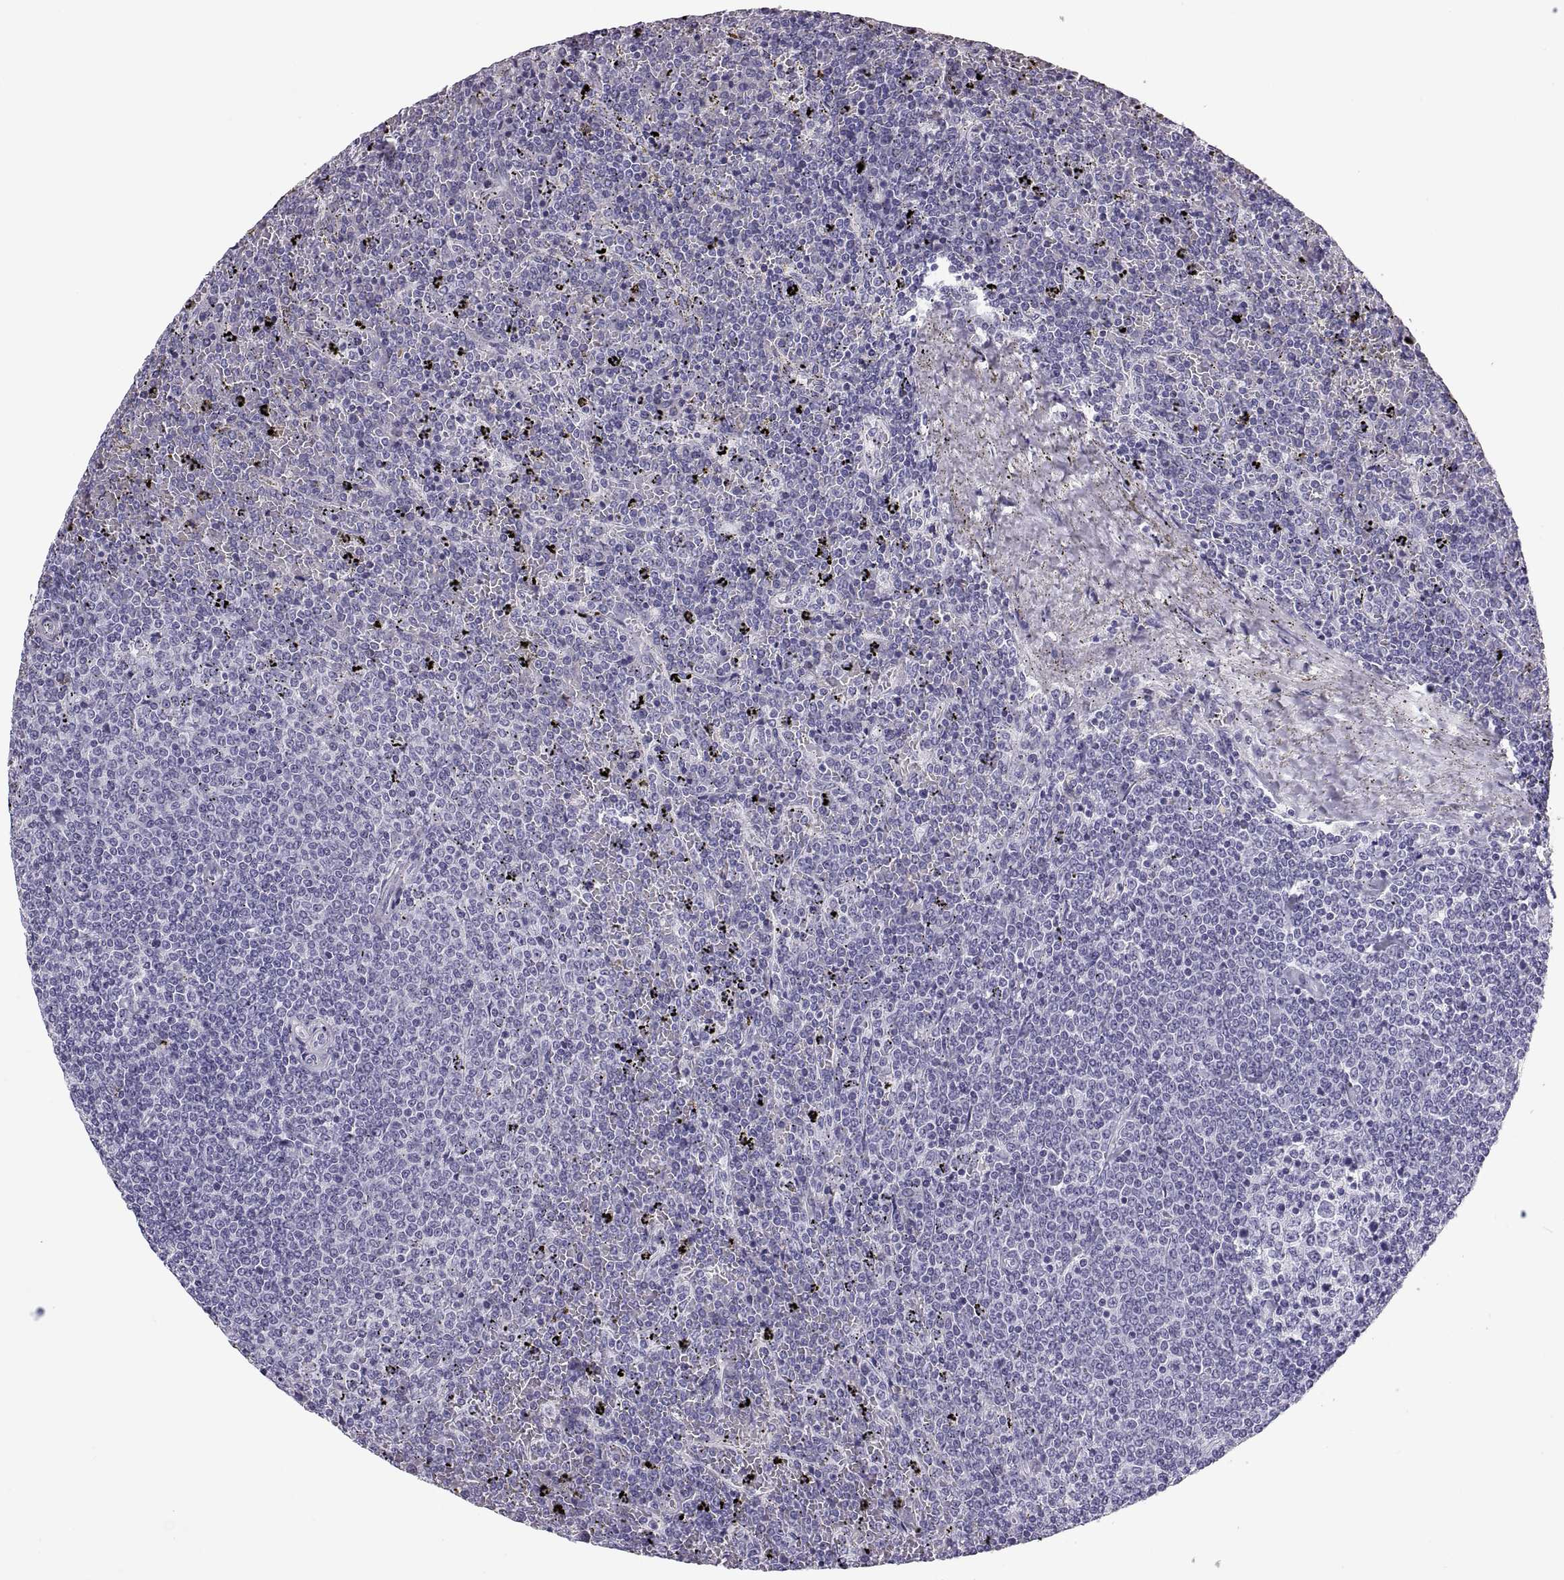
{"staining": {"intensity": "negative", "quantity": "none", "location": "none"}, "tissue": "lymphoma", "cell_type": "Tumor cells", "image_type": "cancer", "snomed": [{"axis": "morphology", "description": "Malignant lymphoma, non-Hodgkin's type, Low grade"}, {"axis": "topography", "description": "Spleen"}], "caption": "Malignant lymphoma, non-Hodgkin's type (low-grade) was stained to show a protein in brown. There is no significant positivity in tumor cells. Nuclei are stained in blue.", "gene": "QRICH2", "patient": {"sex": "female", "age": 77}}